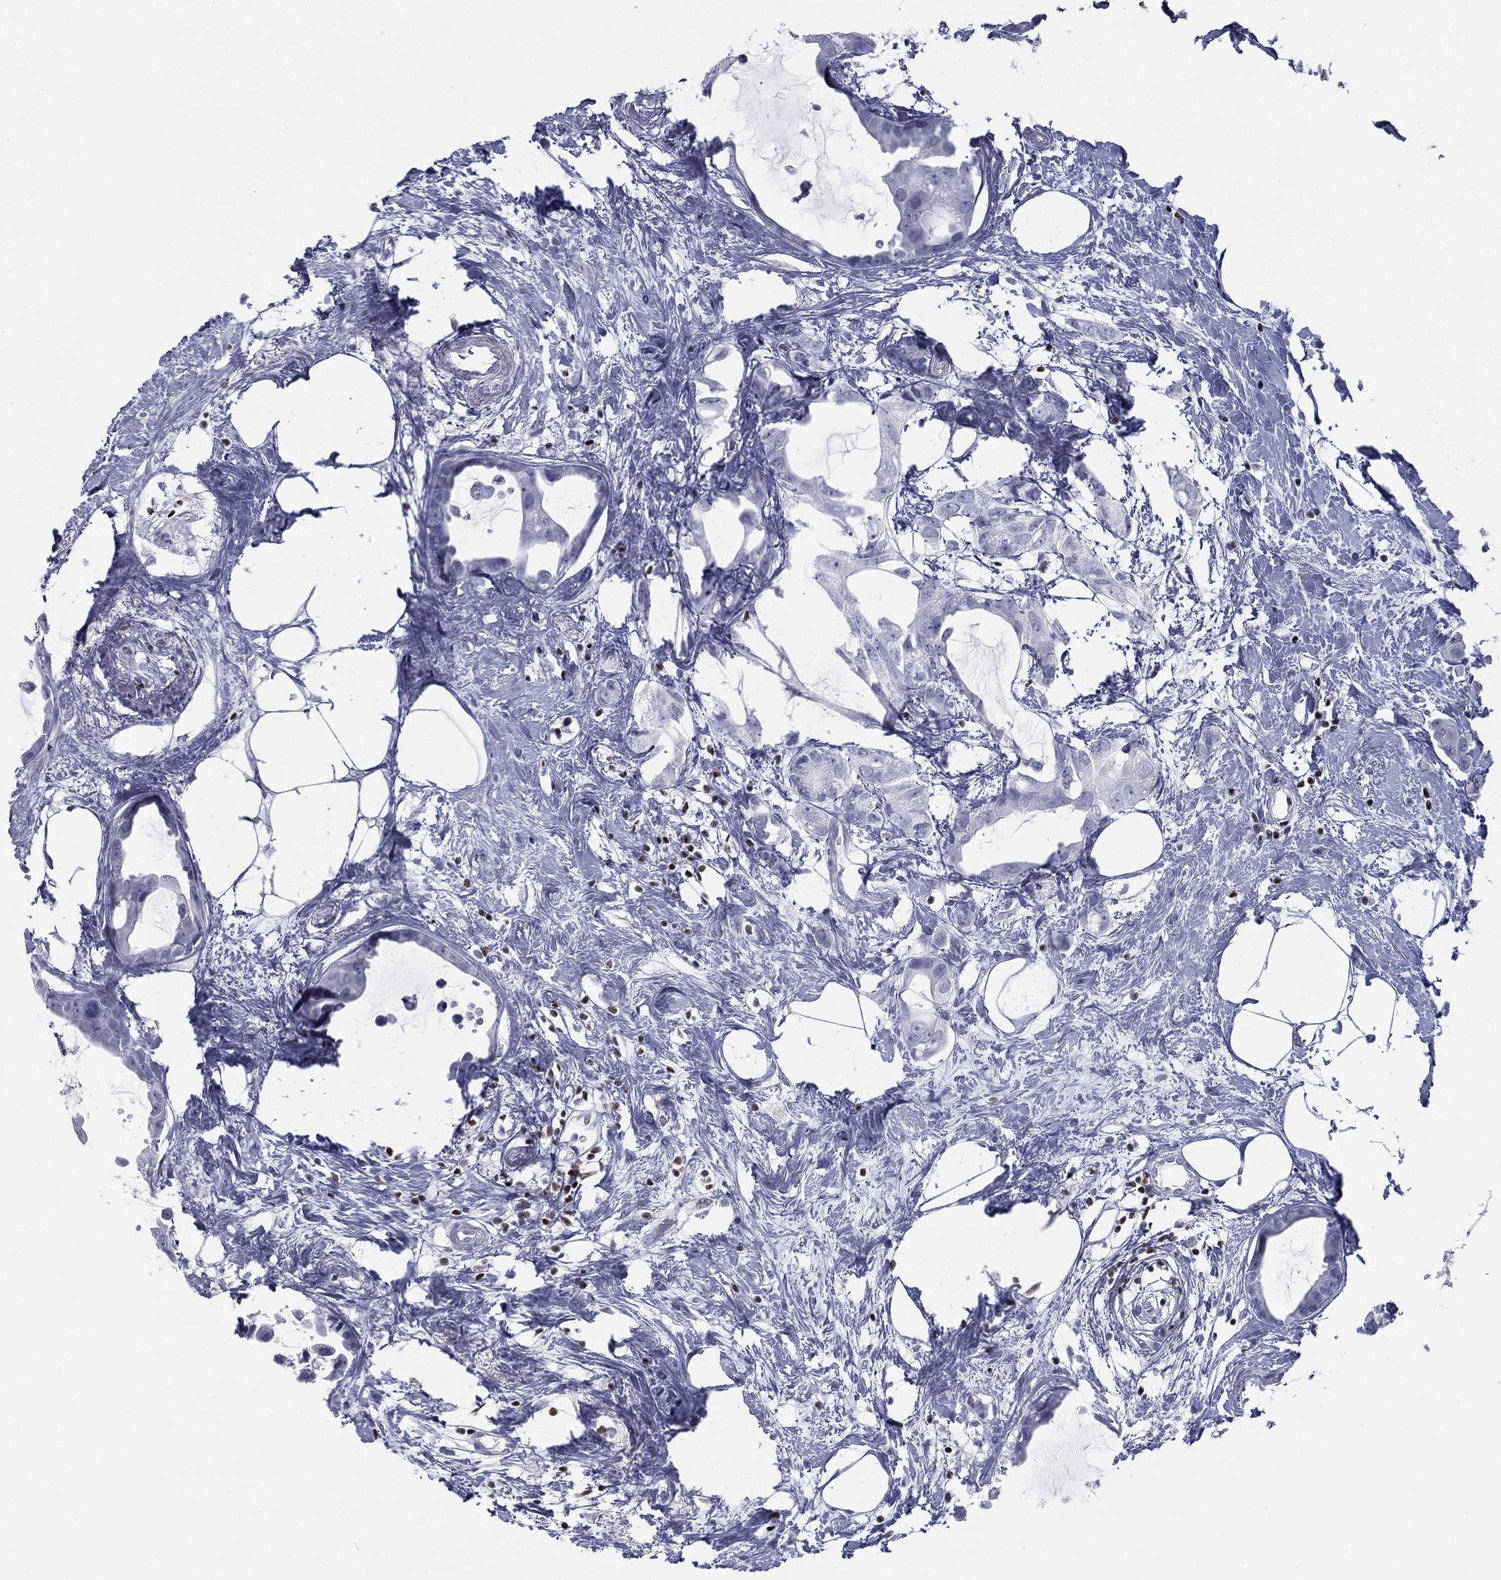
{"staining": {"intensity": "negative", "quantity": "none", "location": "none"}, "tissue": "breast cancer", "cell_type": "Tumor cells", "image_type": "cancer", "snomed": [{"axis": "morphology", "description": "Duct carcinoma"}, {"axis": "topography", "description": "Breast"}], "caption": "A micrograph of human breast cancer (infiltrating ductal carcinoma) is negative for staining in tumor cells. (Stains: DAB (3,3'-diaminobenzidine) IHC with hematoxylin counter stain, Microscopy: brightfield microscopy at high magnification).", "gene": "PYHIN1", "patient": {"sex": "female", "age": 45}}